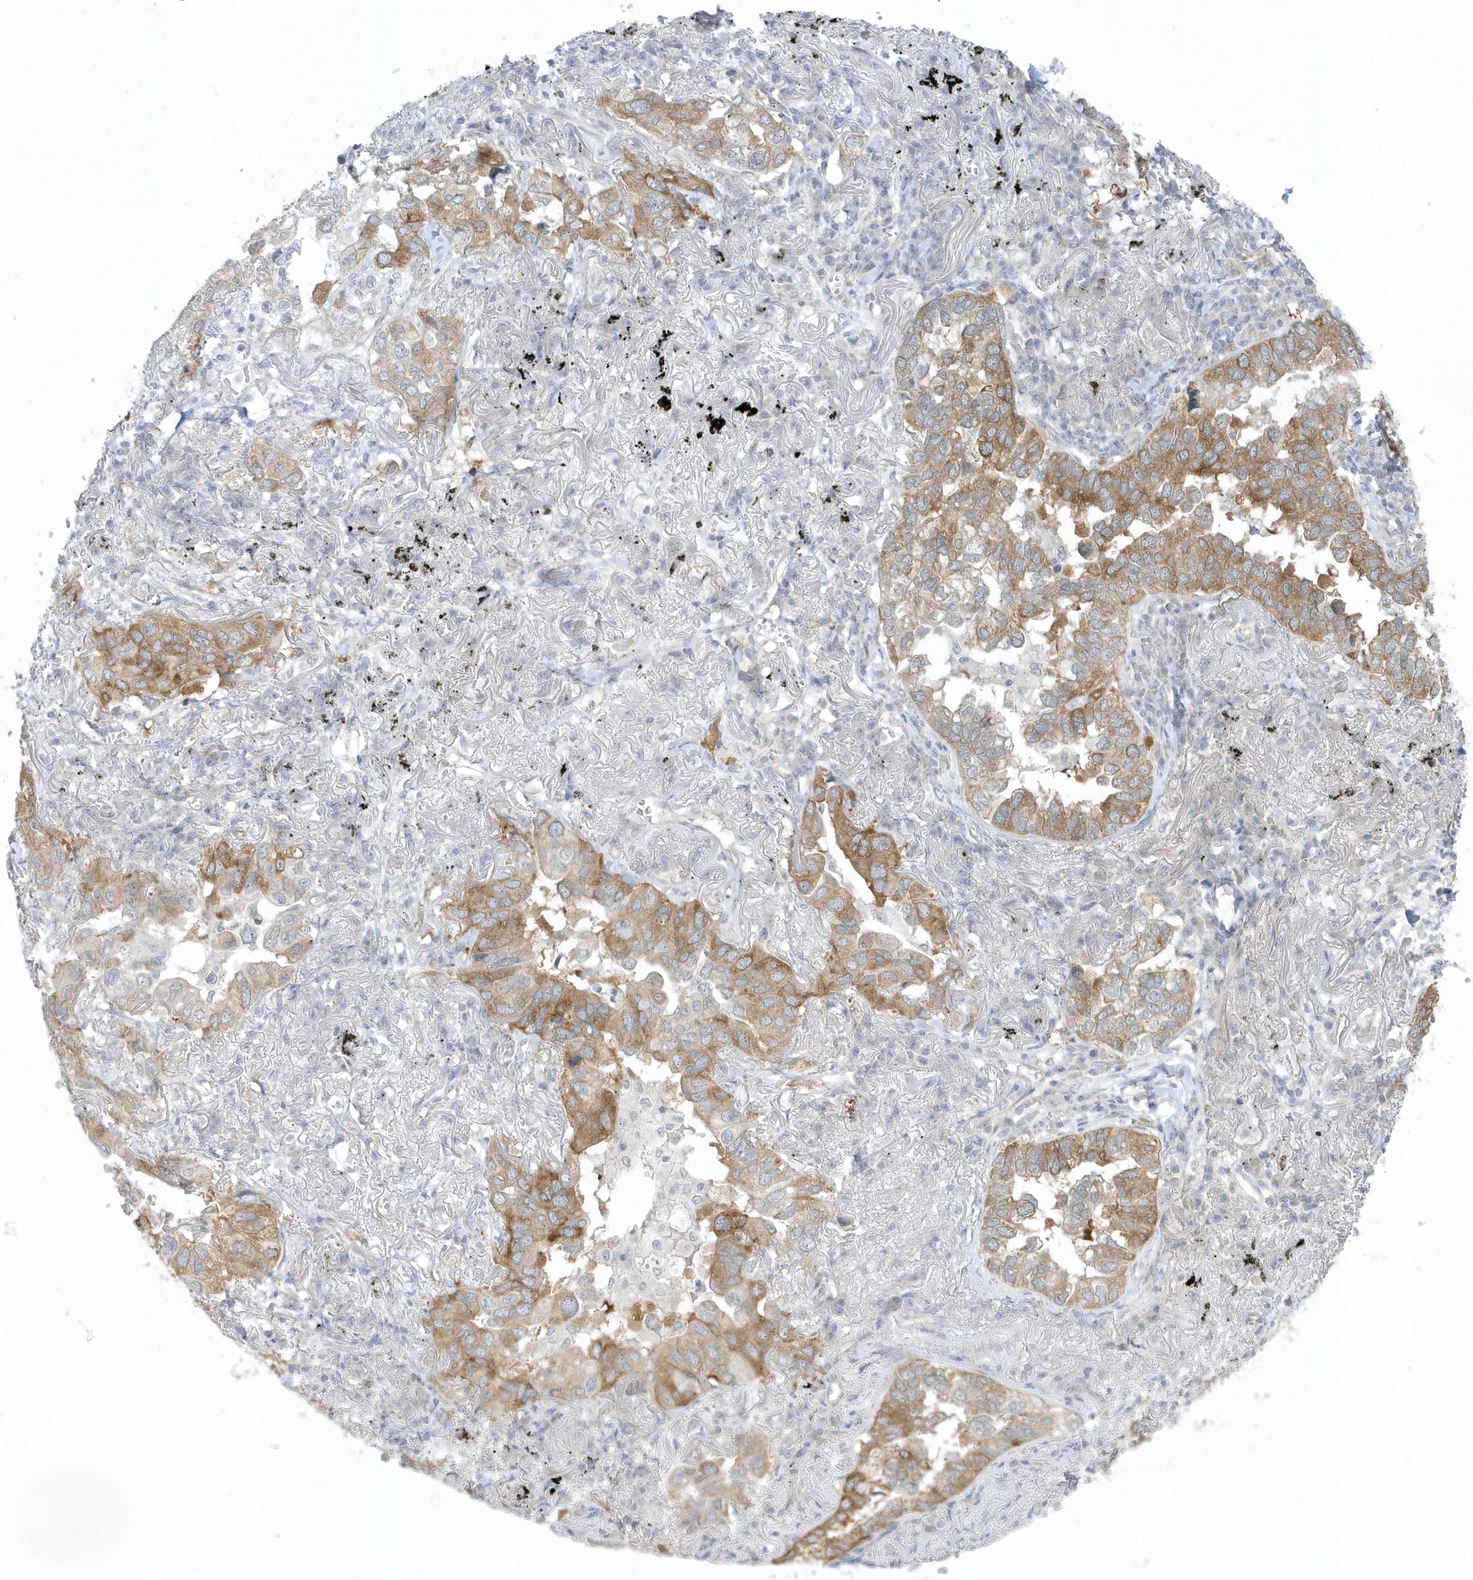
{"staining": {"intensity": "moderate", "quantity": ">75%", "location": "cytoplasmic/membranous"}, "tissue": "lung cancer", "cell_type": "Tumor cells", "image_type": "cancer", "snomed": [{"axis": "morphology", "description": "Adenocarcinoma, NOS"}, {"axis": "topography", "description": "Lung"}], "caption": "Immunohistochemical staining of lung cancer reveals medium levels of moderate cytoplasmic/membranous protein expression in about >75% of tumor cells. The staining was performed using DAB (3,3'-diaminobenzidine), with brown indicating positive protein expression. Nuclei are stained blue with hematoxylin.", "gene": "SCN3A", "patient": {"sex": "male", "age": 65}}